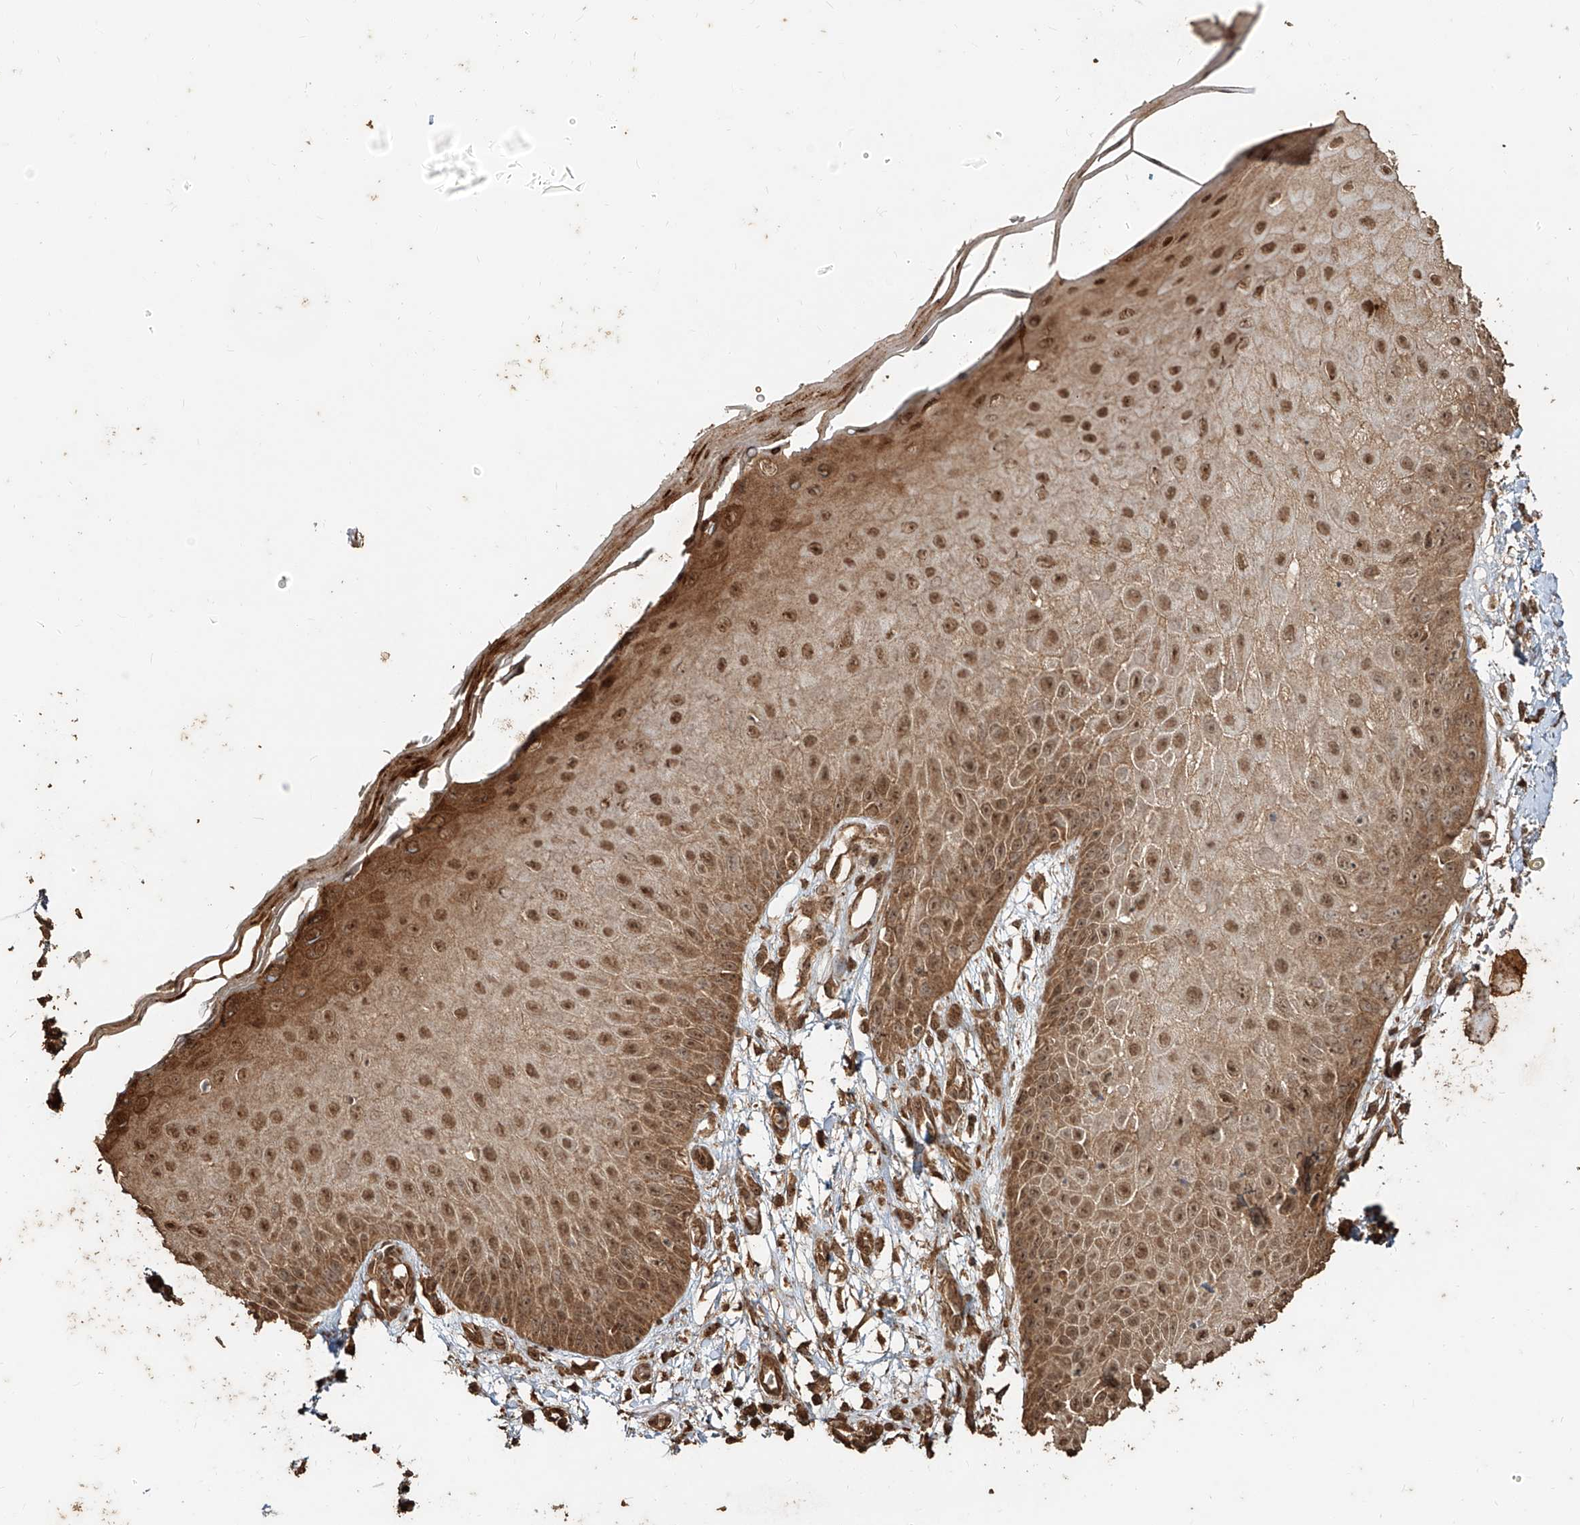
{"staining": {"intensity": "strong", "quantity": ">75%", "location": "cytoplasmic/membranous,nuclear"}, "tissue": "skin", "cell_type": "Fibroblasts", "image_type": "normal", "snomed": [{"axis": "morphology", "description": "Normal tissue, NOS"}, {"axis": "morphology", "description": "Inflammation, NOS"}, {"axis": "topography", "description": "Skin"}], "caption": "Protein analysis of normal skin displays strong cytoplasmic/membranous,nuclear staining in about >75% of fibroblasts. (DAB (3,3'-diaminobenzidine) IHC with brightfield microscopy, high magnification).", "gene": "ZNF660", "patient": {"sex": "female", "age": 44}}